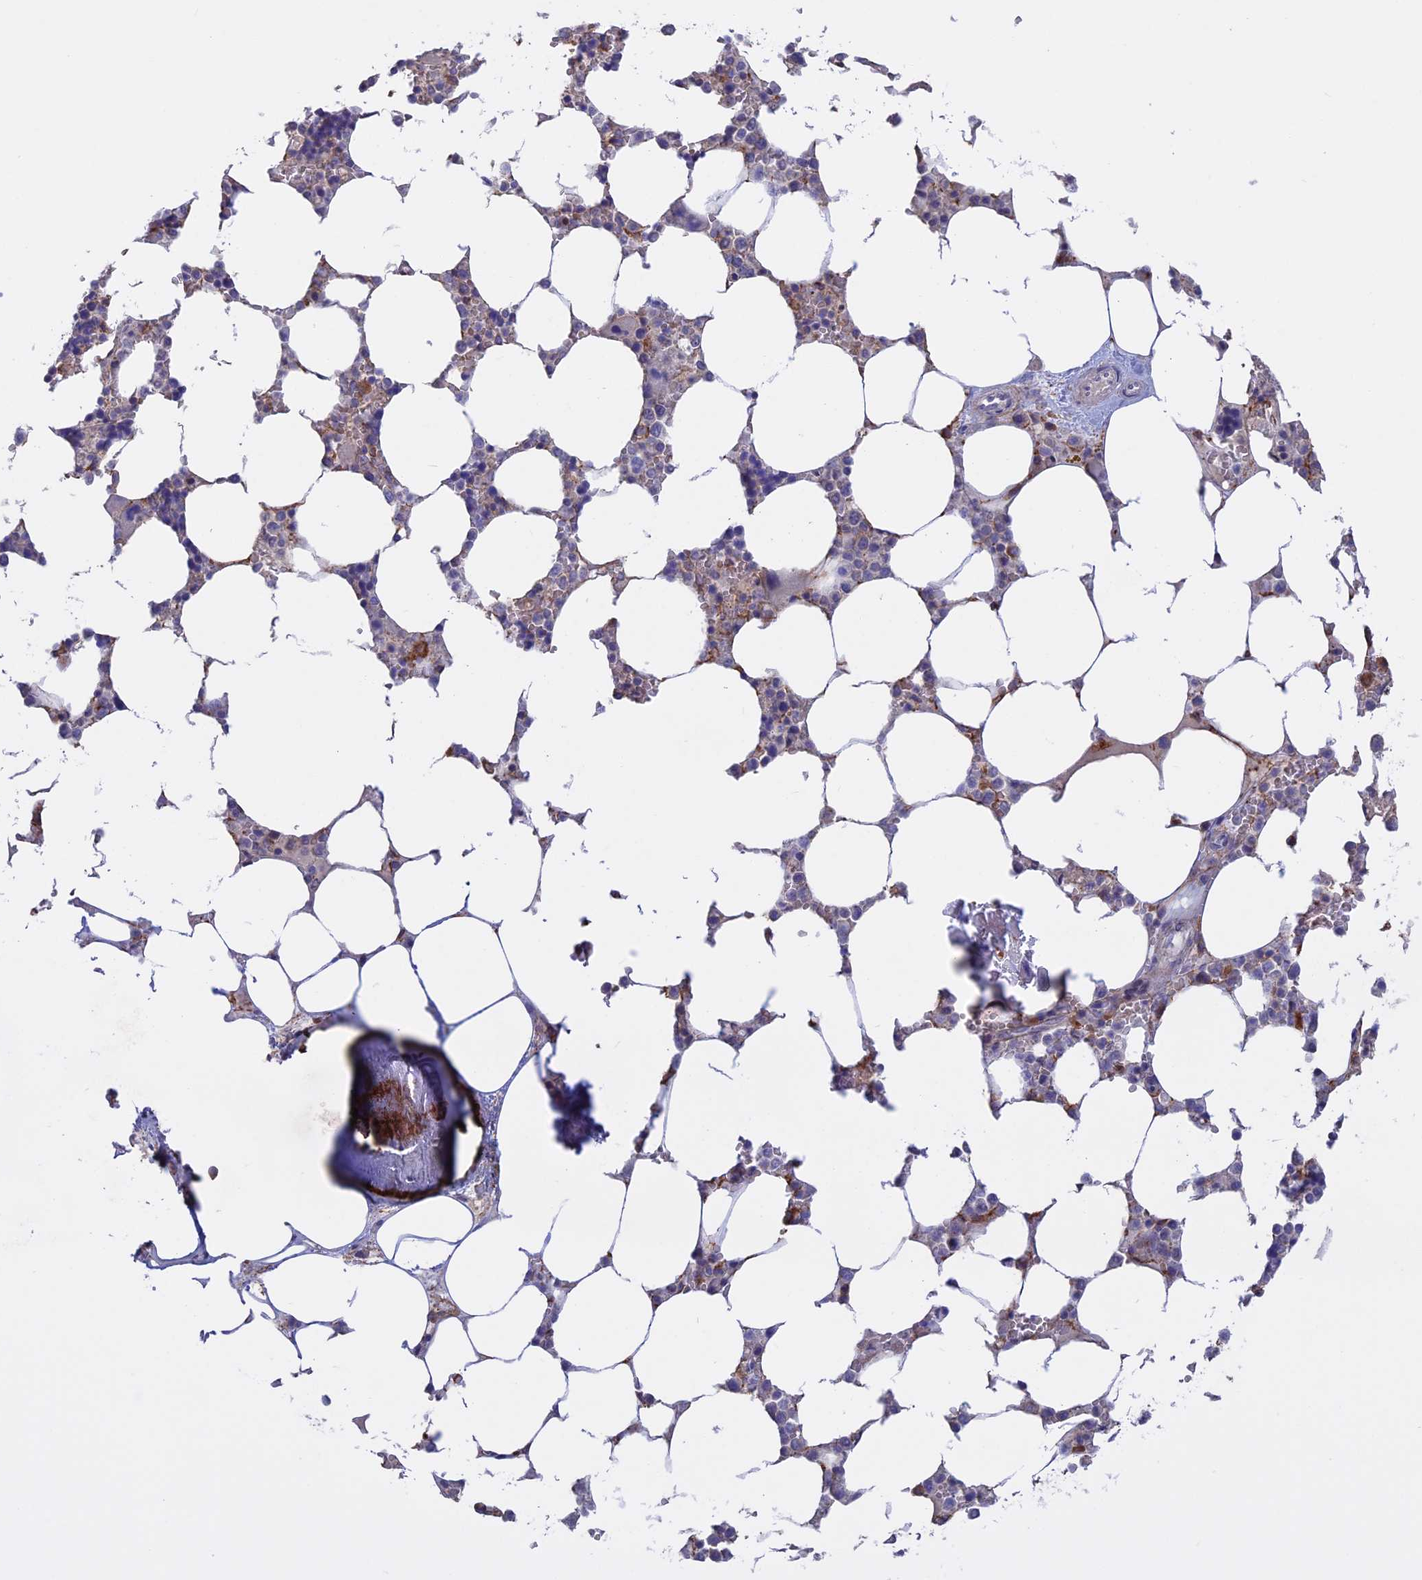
{"staining": {"intensity": "negative", "quantity": "none", "location": "none"}, "tissue": "bone marrow", "cell_type": "Hematopoietic cells", "image_type": "normal", "snomed": [{"axis": "morphology", "description": "Normal tissue, NOS"}, {"axis": "topography", "description": "Bone marrow"}], "caption": "Immunohistochemical staining of benign bone marrow reveals no significant staining in hematopoietic cells. Nuclei are stained in blue.", "gene": "SLC2A6", "patient": {"sex": "male", "age": 64}}